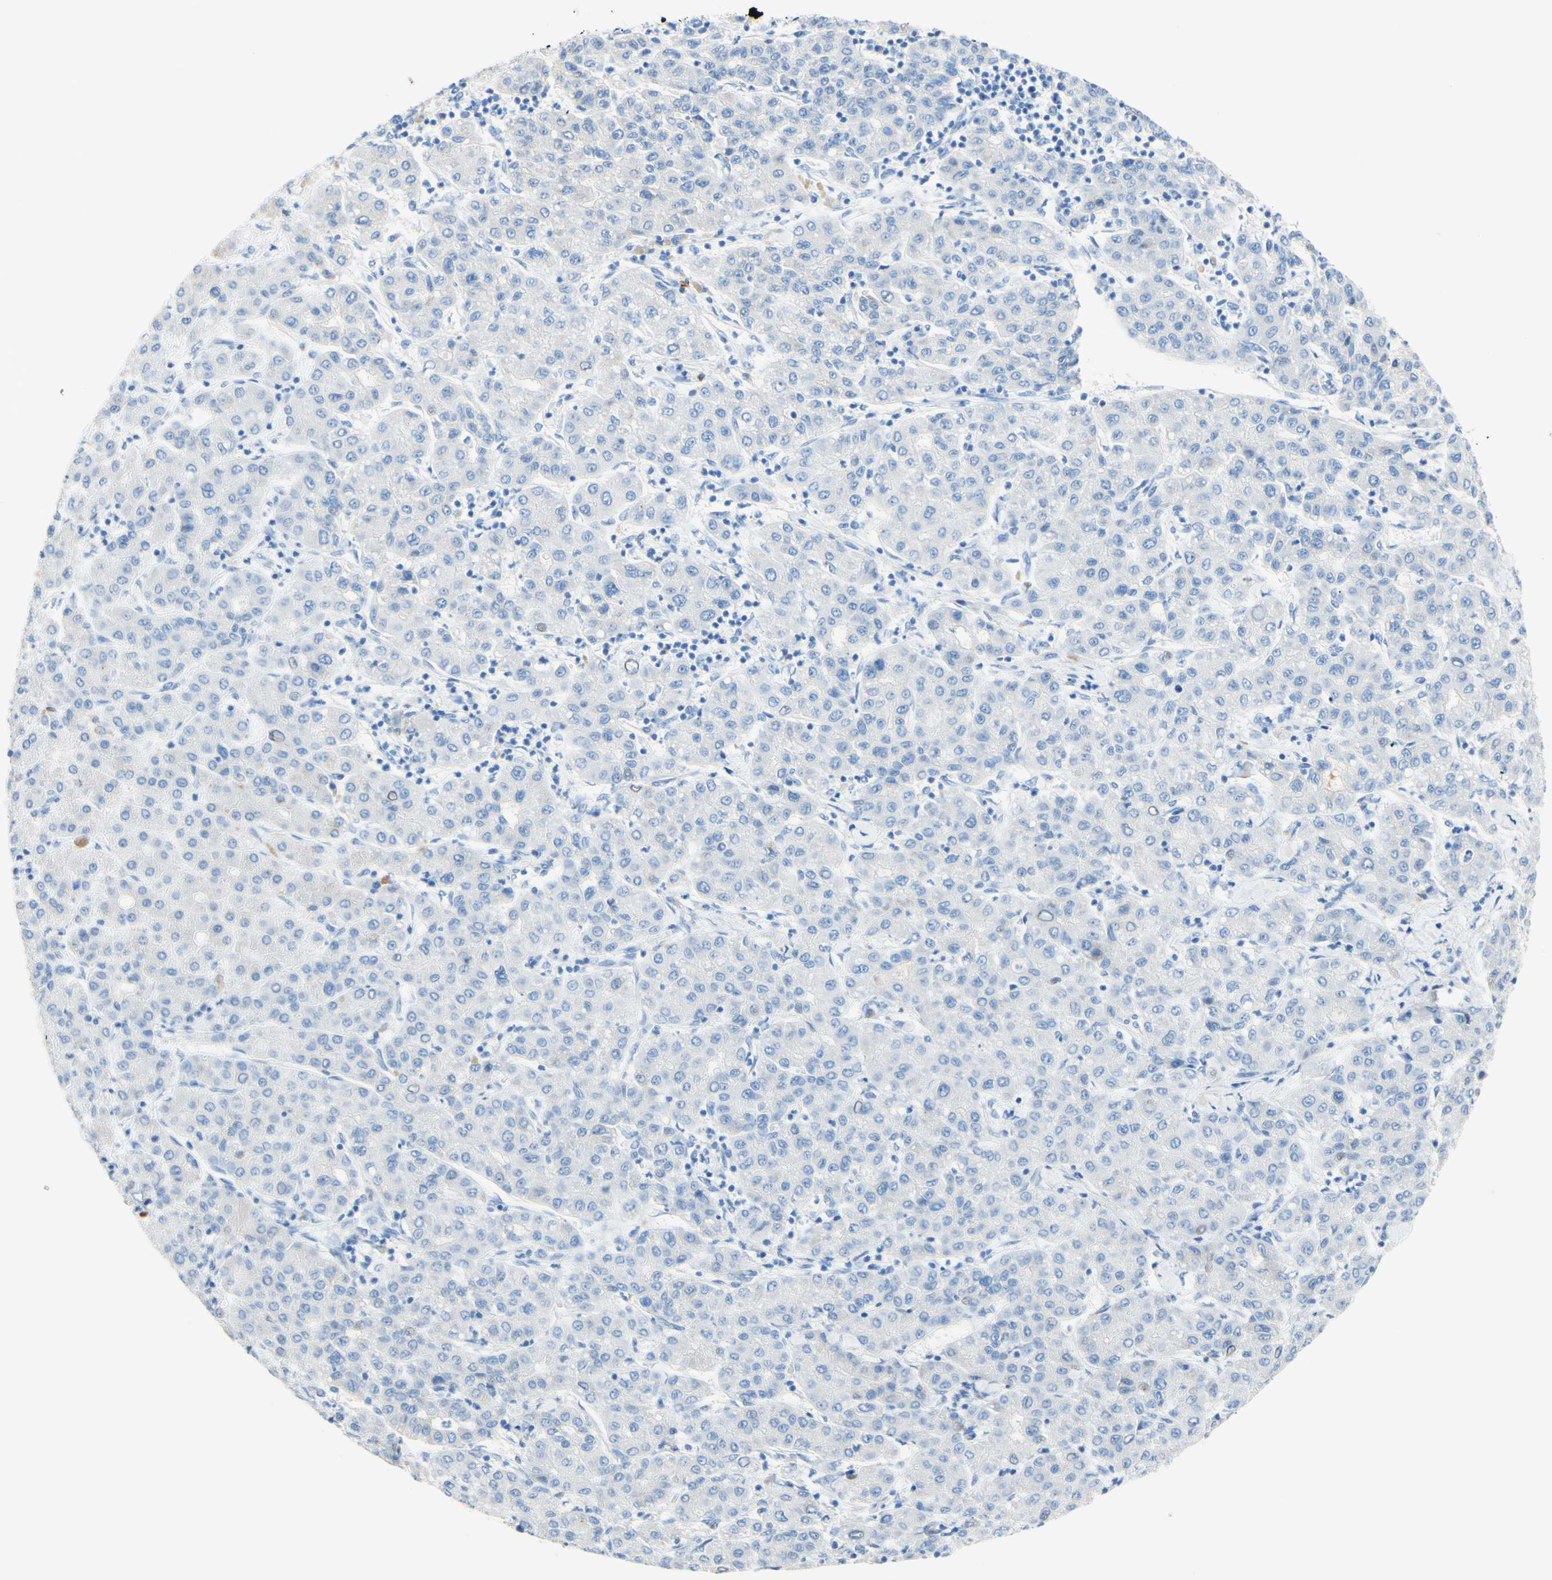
{"staining": {"intensity": "negative", "quantity": "none", "location": "none"}, "tissue": "liver cancer", "cell_type": "Tumor cells", "image_type": "cancer", "snomed": [{"axis": "morphology", "description": "Carcinoma, Hepatocellular, NOS"}, {"axis": "topography", "description": "Liver"}], "caption": "Immunohistochemistry (IHC) histopathology image of neoplastic tissue: human hepatocellular carcinoma (liver) stained with DAB (3,3'-diaminobenzidine) demonstrates no significant protein expression in tumor cells.", "gene": "IL6ST", "patient": {"sex": "male", "age": 65}}